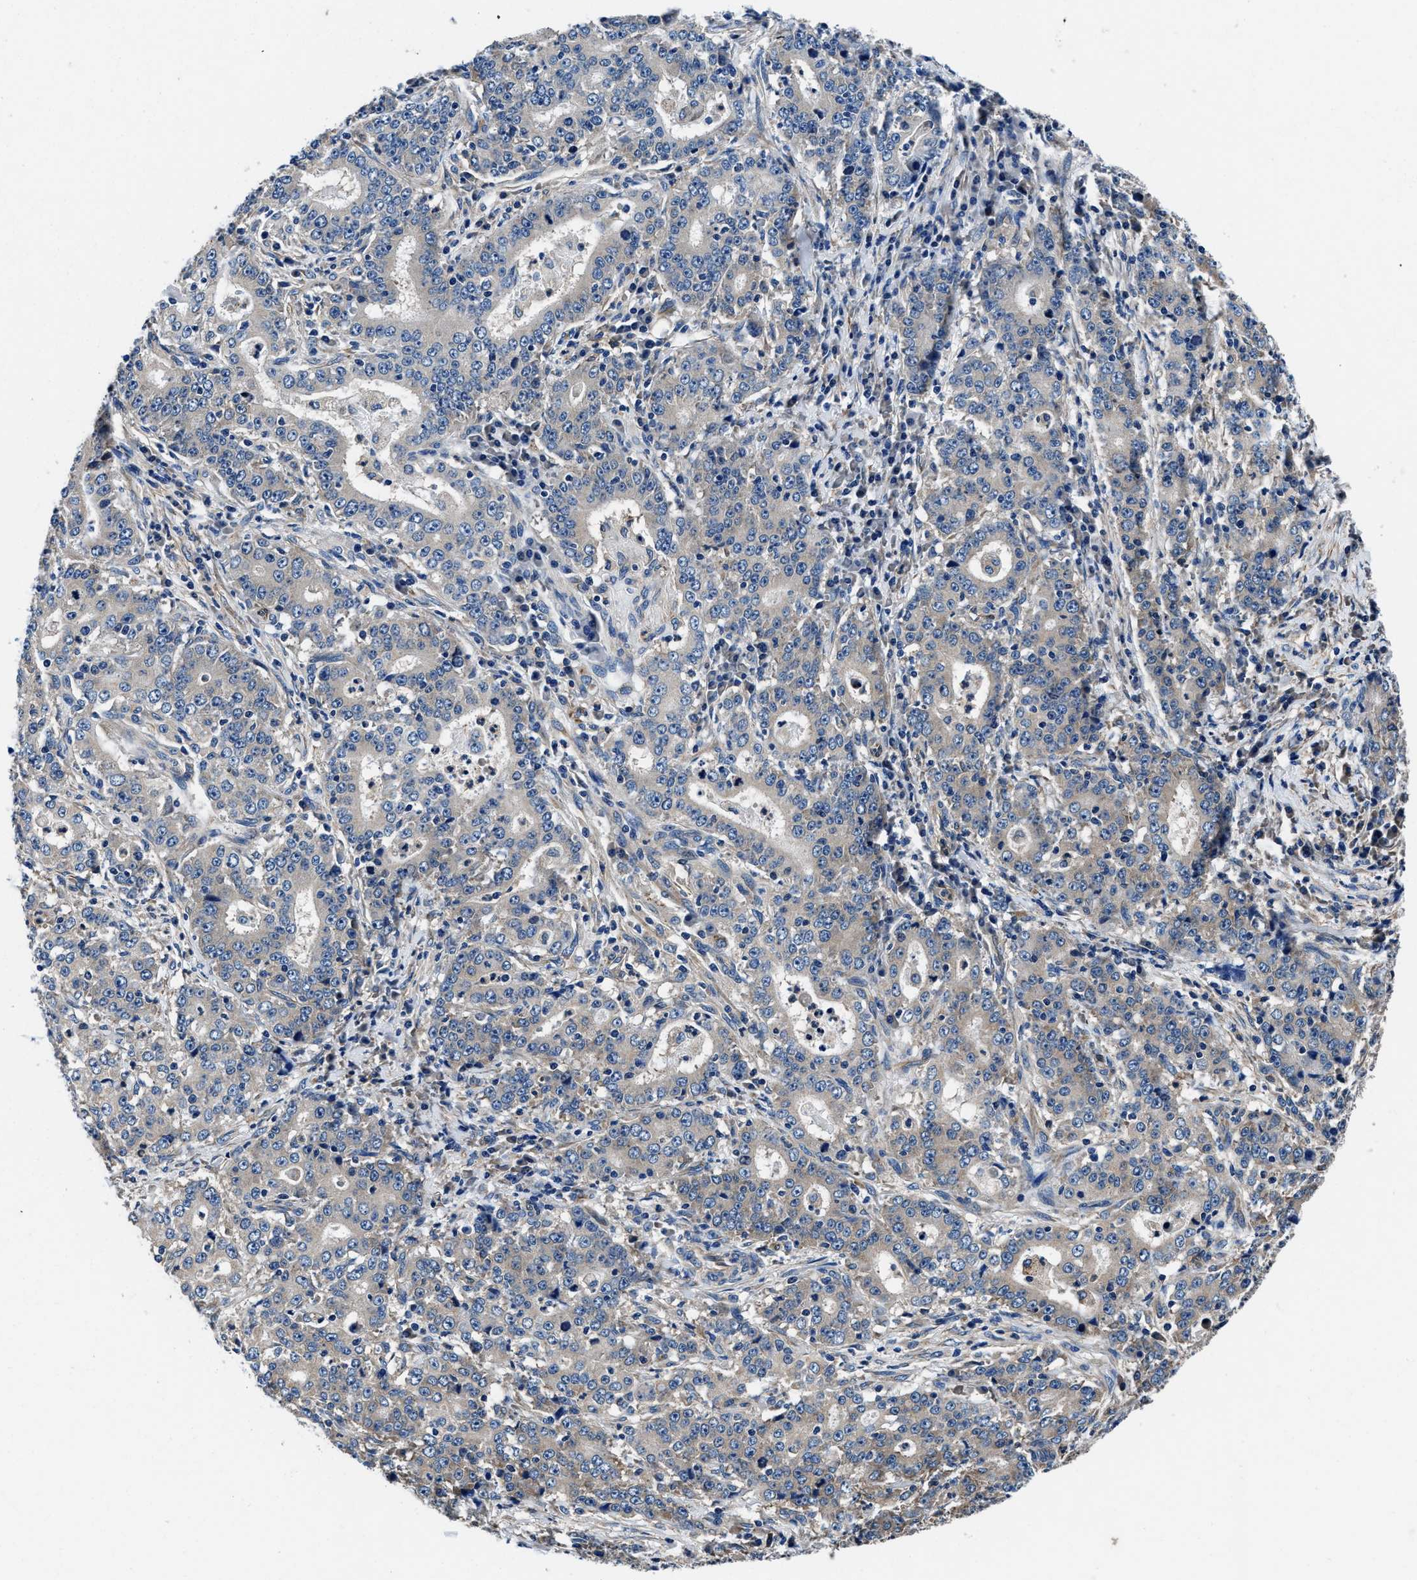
{"staining": {"intensity": "weak", "quantity": "<25%", "location": "cytoplasmic/membranous"}, "tissue": "stomach cancer", "cell_type": "Tumor cells", "image_type": "cancer", "snomed": [{"axis": "morphology", "description": "Normal tissue, NOS"}, {"axis": "morphology", "description": "Adenocarcinoma, NOS"}, {"axis": "topography", "description": "Stomach, upper"}, {"axis": "topography", "description": "Stomach"}], "caption": "A micrograph of human stomach cancer is negative for staining in tumor cells. (Brightfield microscopy of DAB (3,3'-diaminobenzidine) IHC at high magnification).", "gene": "NEU1", "patient": {"sex": "male", "age": 59}}